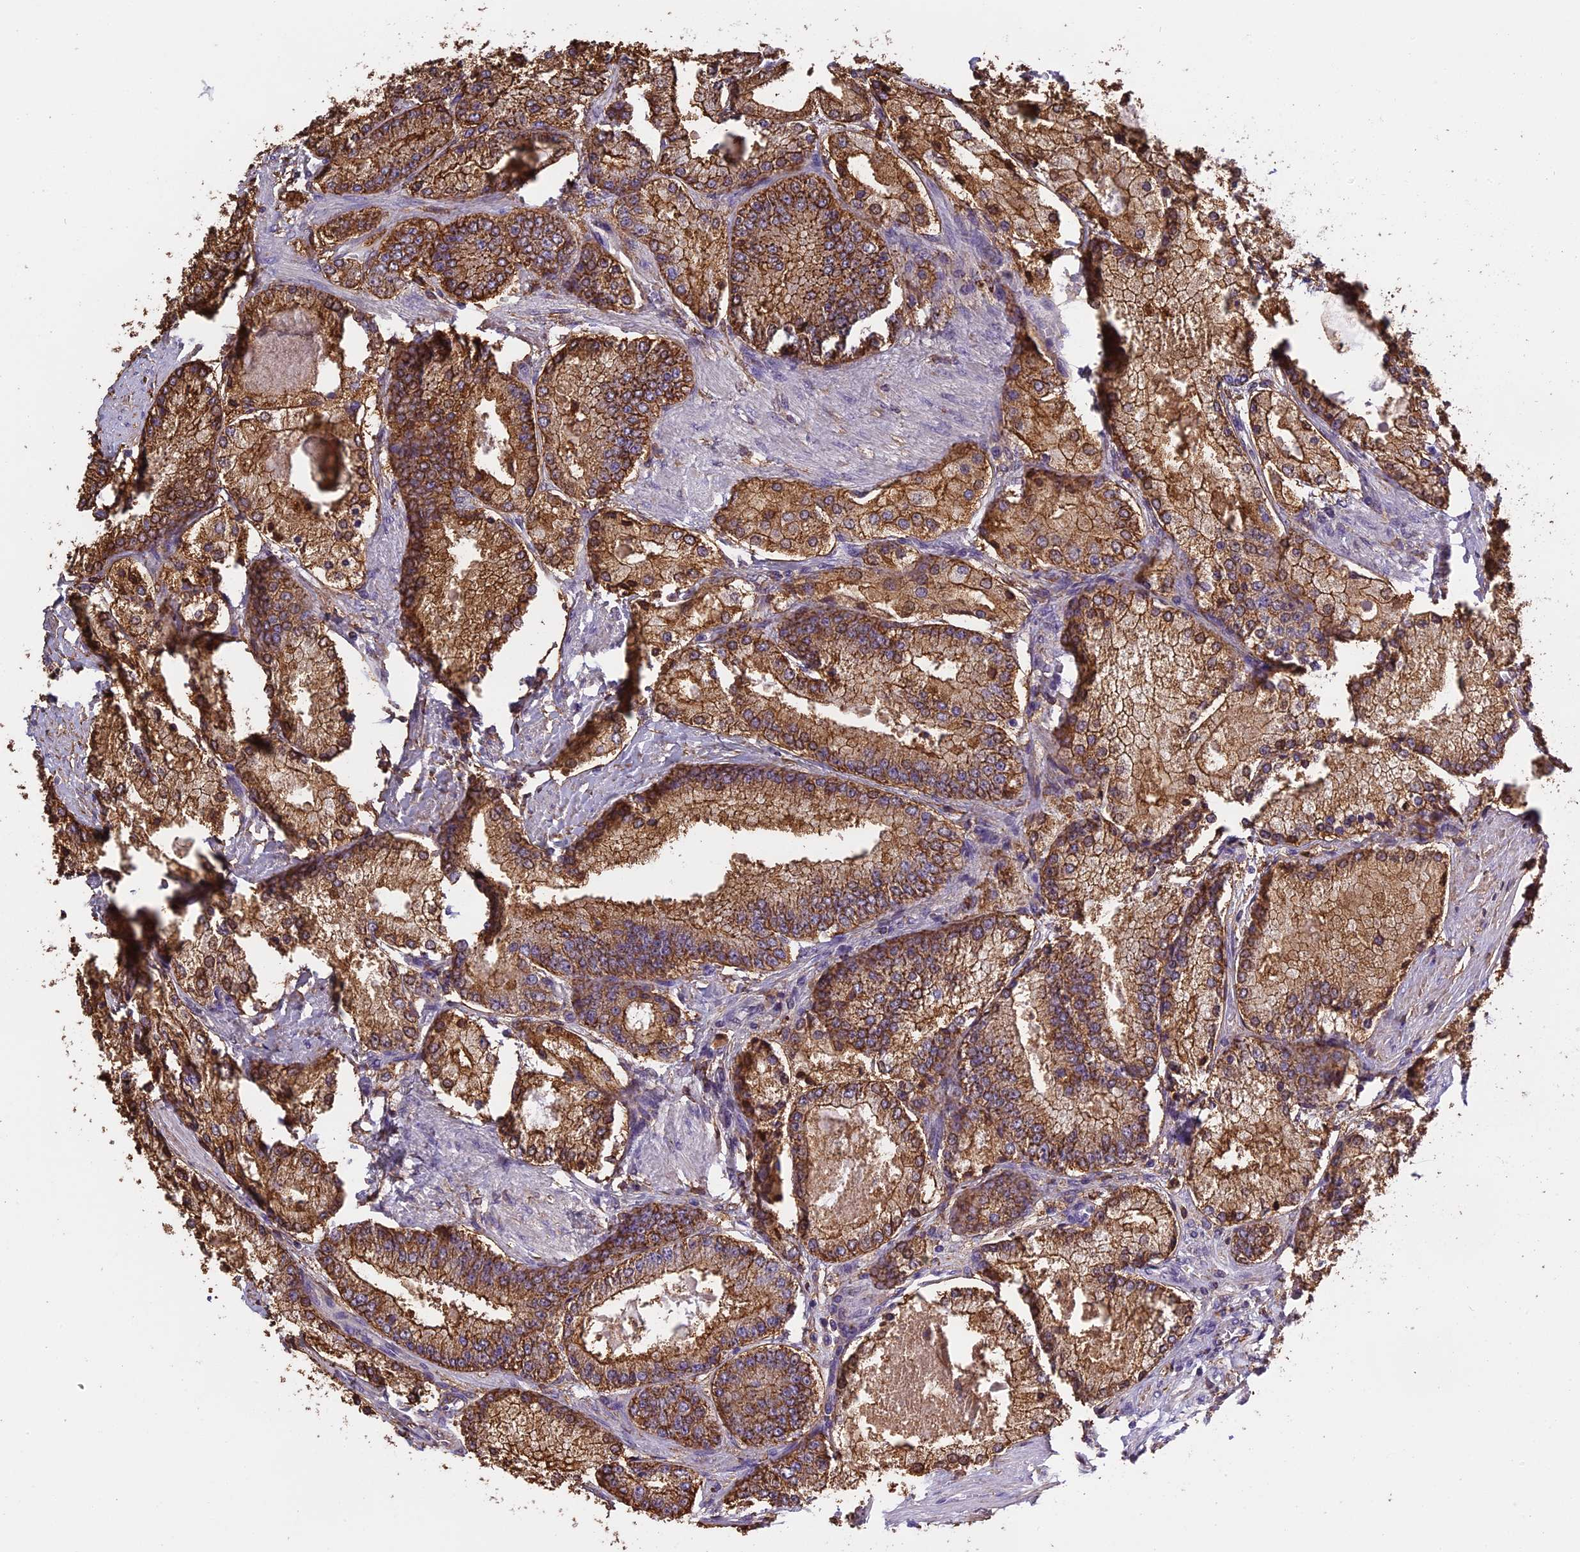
{"staining": {"intensity": "moderate", "quantity": ">75%", "location": "cytoplasmic/membranous"}, "tissue": "prostate cancer", "cell_type": "Tumor cells", "image_type": "cancer", "snomed": [{"axis": "morphology", "description": "Adenocarcinoma, Low grade"}, {"axis": "topography", "description": "Prostate"}], "caption": "Immunohistochemical staining of adenocarcinoma (low-grade) (prostate) displays medium levels of moderate cytoplasmic/membranous expression in approximately >75% of tumor cells.", "gene": "TMEM255B", "patient": {"sex": "male", "age": 74}}